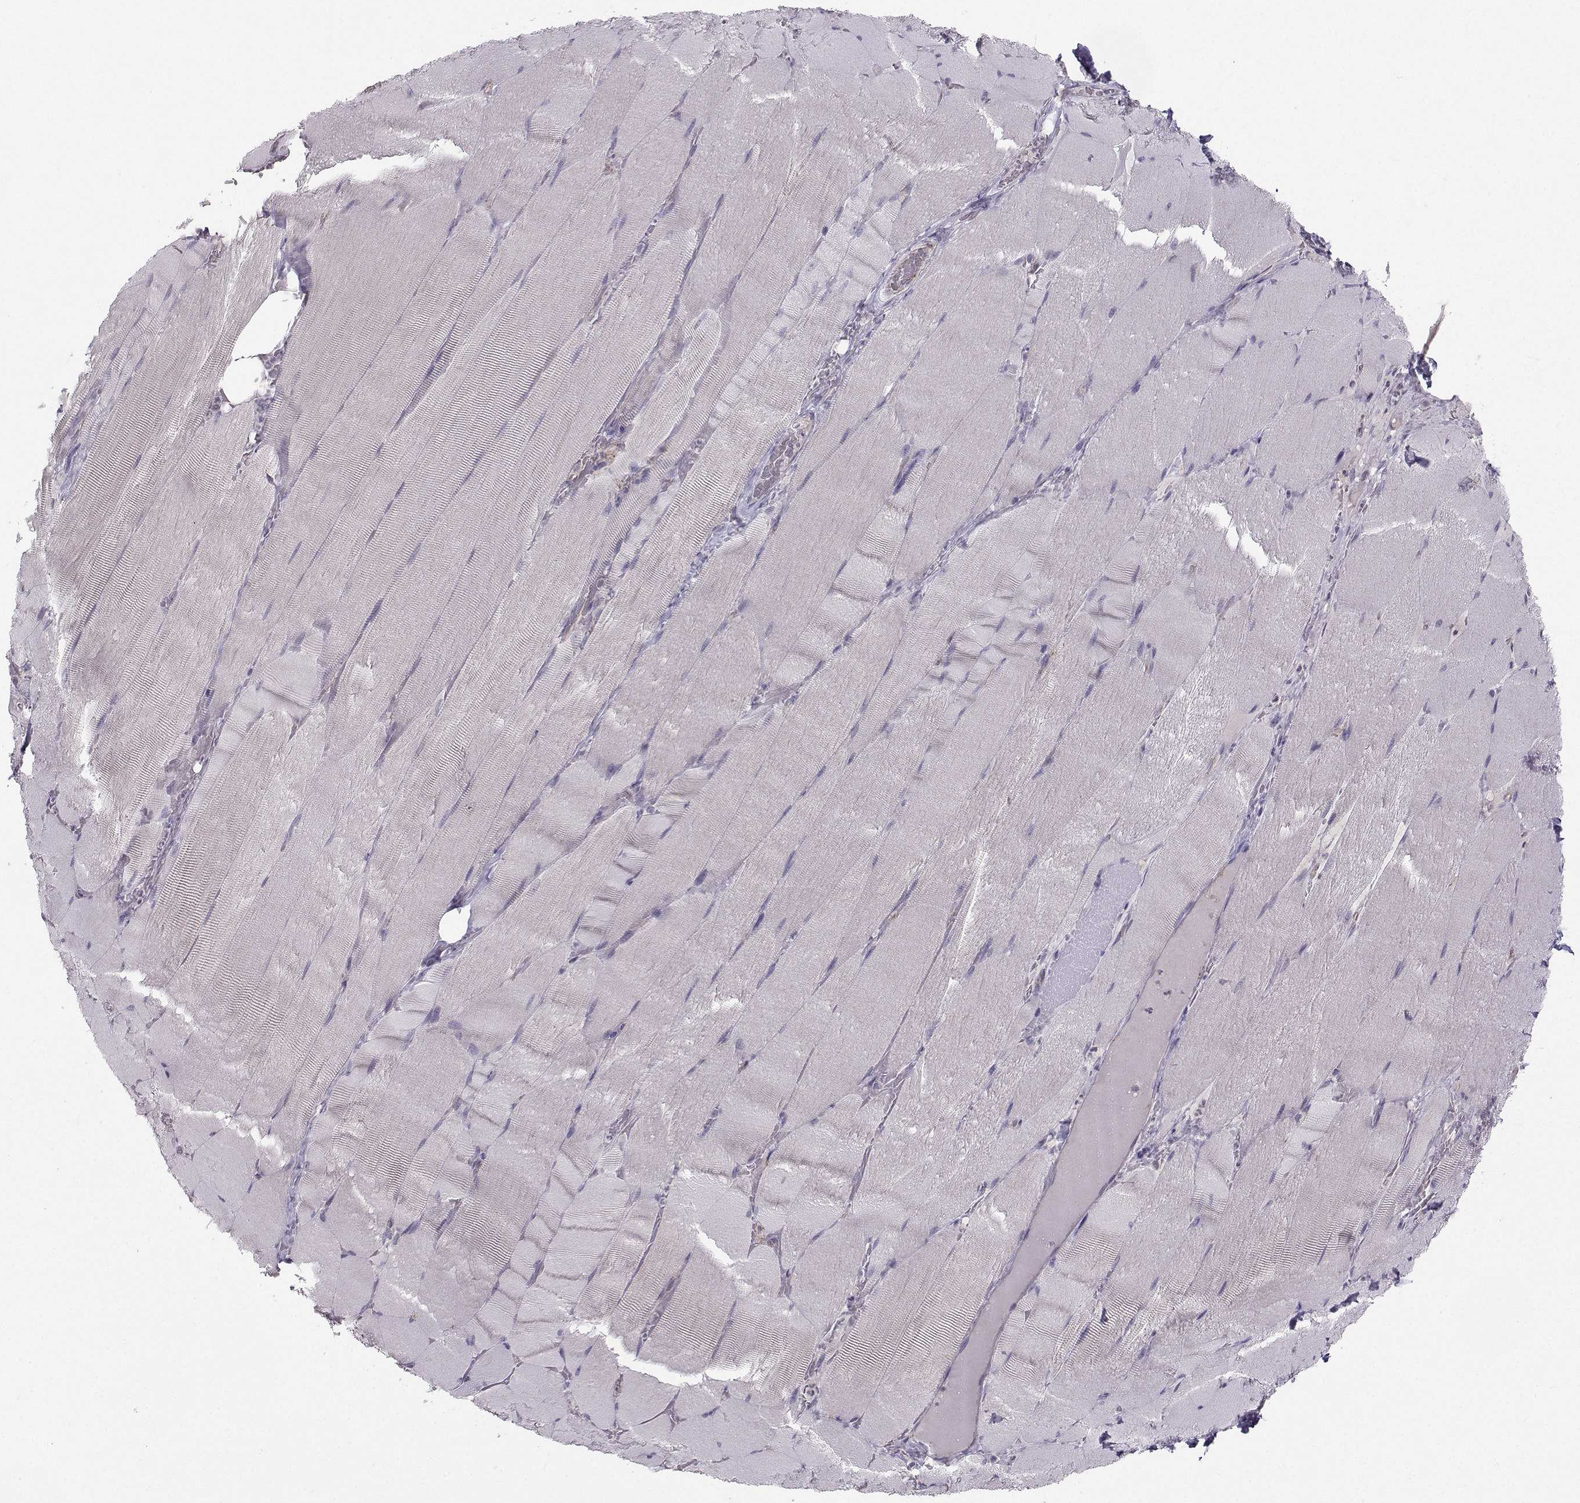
{"staining": {"intensity": "negative", "quantity": "none", "location": "none"}, "tissue": "skeletal muscle", "cell_type": "Myocytes", "image_type": "normal", "snomed": [{"axis": "morphology", "description": "Normal tissue, NOS"}, {"axis": "topography", "description": "Skeletal muscle"}], "caption": "DAB immunohistochemical staining of normal human skeletal muscle shows no significant staining in myocytes. (Stains: DAB immunohistochemistry with hematoxylin counter stain, Microscopy: brightfield microscopy at high magnification).", "gene": "MAST1", "patient": {"sex": "male", "age": 56}}